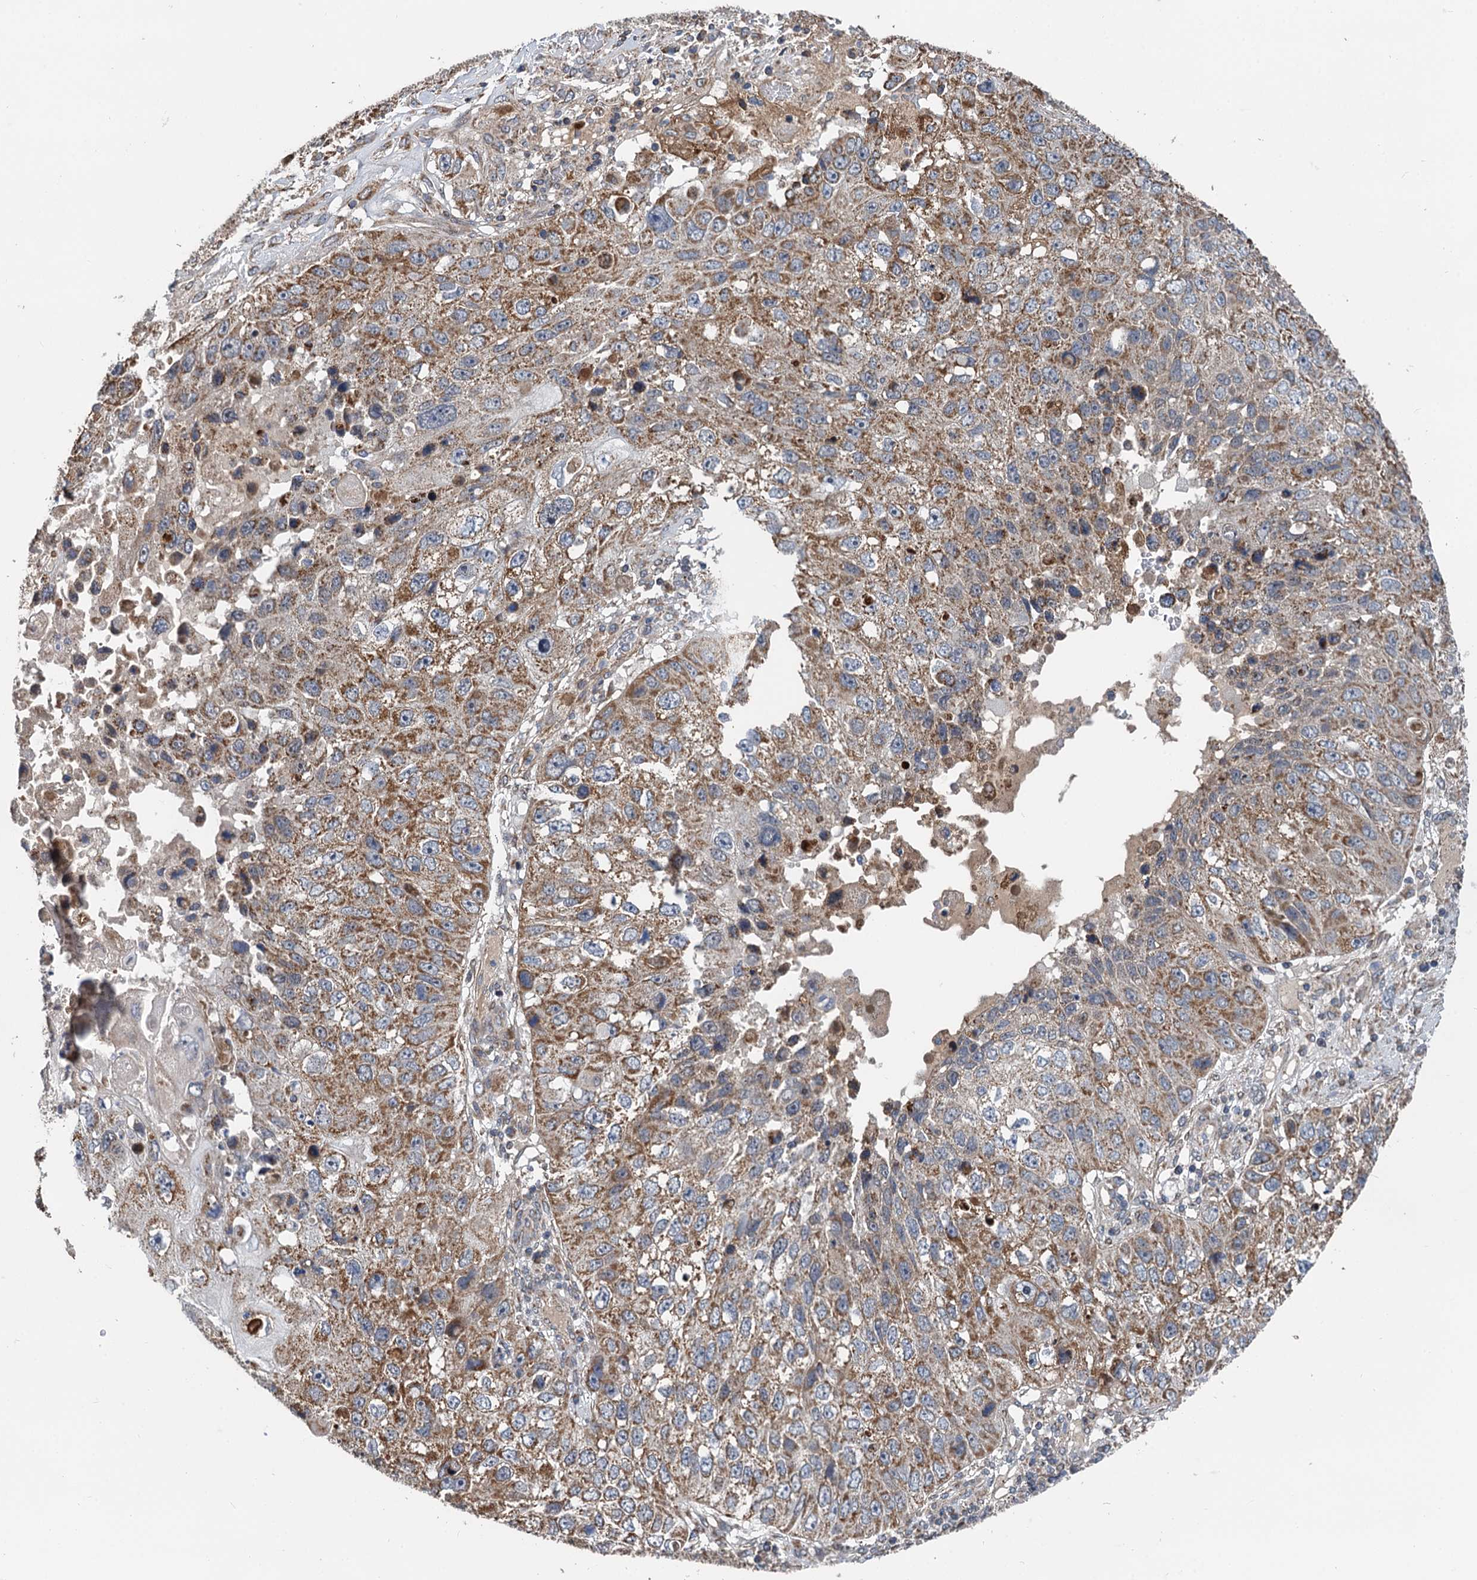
{"staining": {"intensity": "moderate", "quantity": ">75%", "location": "cytoplasmic/membranous"}, "tissue": "lung cancer", "cell_type": "Tumor cells", "image_type": "cancer", "snomed": [{"axis": "morphology", "description": "Squamous cell carcinoma, NOS"}, {"axis": "topography", "description": "Lung"}], "caption": "This histopathology image displays IHC staining of human lung cancer, with medium moderate cytoplasmic/membranous expression in approximately >75% of tumor cells.", "gene": "SPRYD3", "patient": {"sex": "male", "age": 61}}